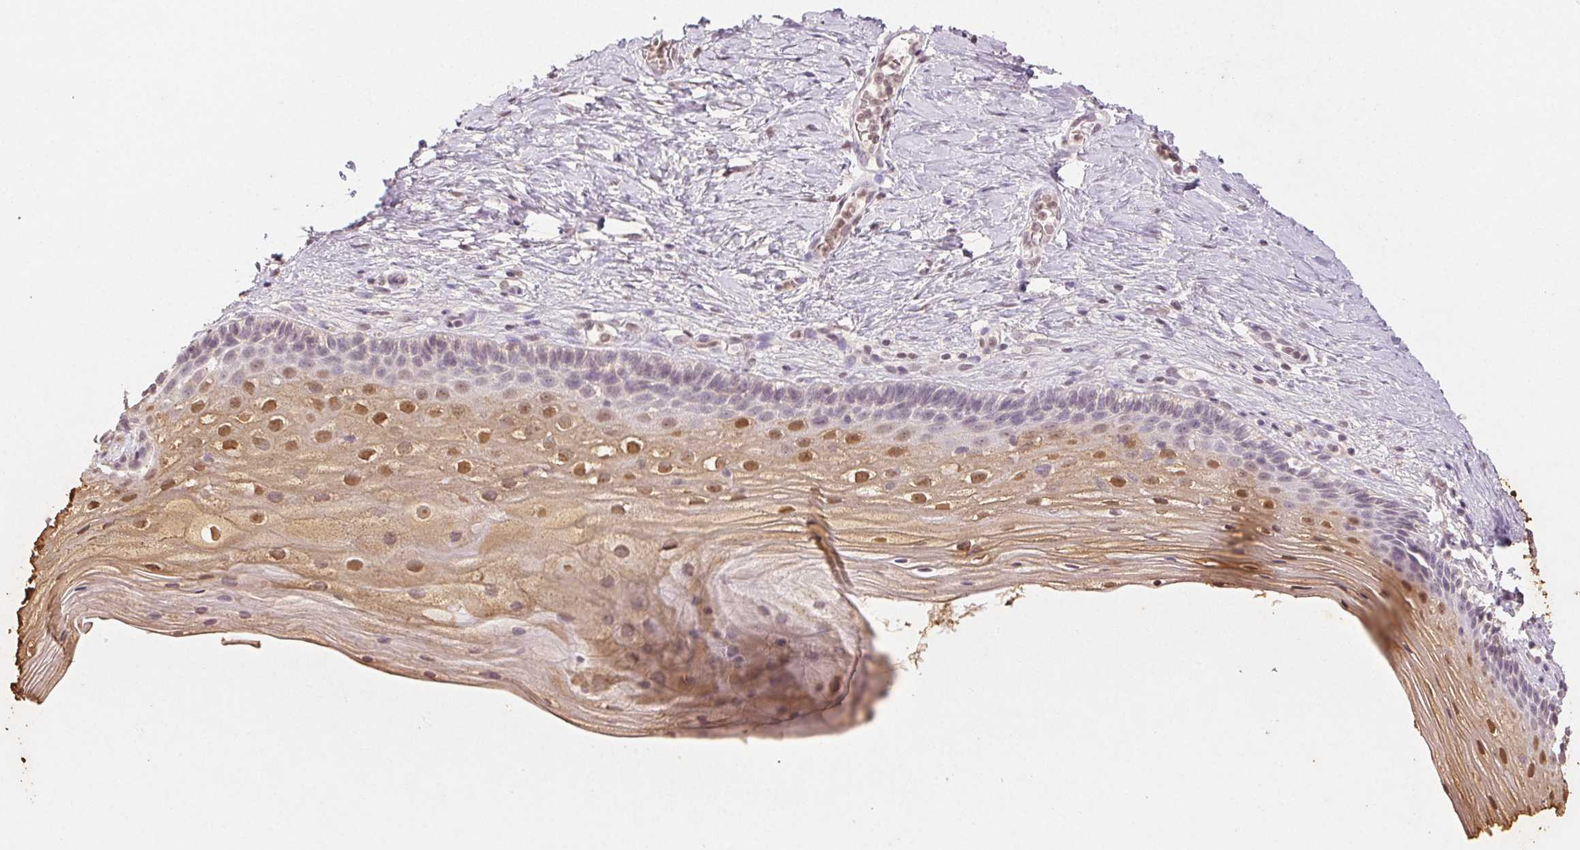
{"staining": {"intensity": "moderate", "quantity": "<25%", "location": "cytoplasmic/membranous,nuclear"}, "tissue": "vagina", "cell_type": "Squamous epithelial cells", "image_type": "normal", "snomed": [{"axis": "morphology", "description": "Normal tissue, NOS"}, {"axis": "topography", "description": "Vagina"}], "caption": "Squamous epithelial cells demonstrate low levels of moderate cytoplasmic/membranous,nuclear expression in about <25% of cells in benign vagina. (brown staining indicates protein expression, while blue staining denotes nuclei).", "gene": "SPRR3", "patient": {"sex": "female", "age": 45}}